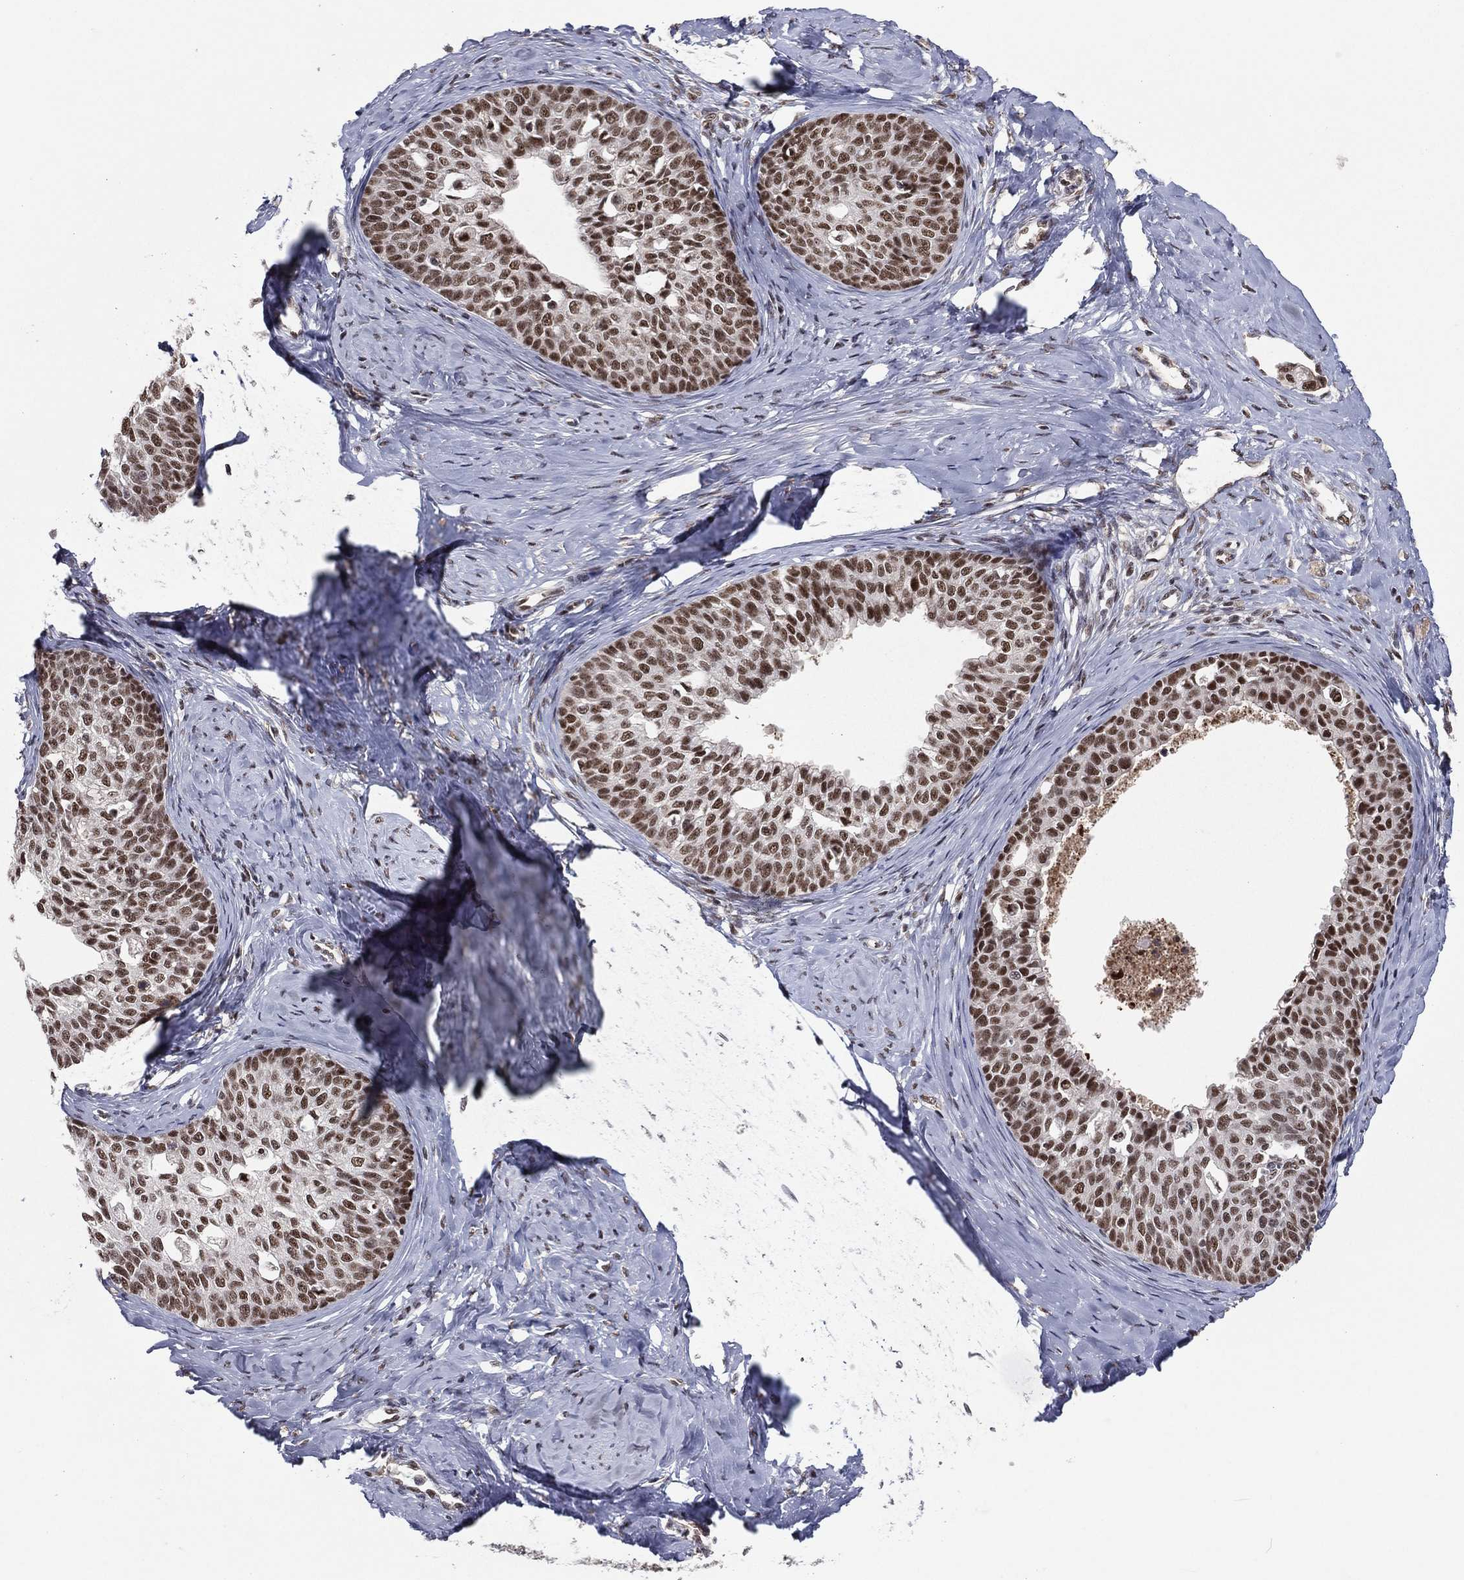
{"staining": {"intensity": "strong", "quantity": "25%-75%", "location": "nuclear"}, "tissue": "cervical cancer", "cell_type": "Tumor cells", "image_type": "cancer", "snomed": [{"axis": "morphology", "description": "Squamous cell carcinoma, NOS"}, {"axis": "topography", "description": "Cervix"}], "caption": "Cervical squamous cell carcinoma tissue demonstrates strong nuclear positivity in about 25%-75% of tumor cells, visualized by immunohistochemistry.", "gene": "GPALPP1", "patient": {"sex": "female", "age": 51}}